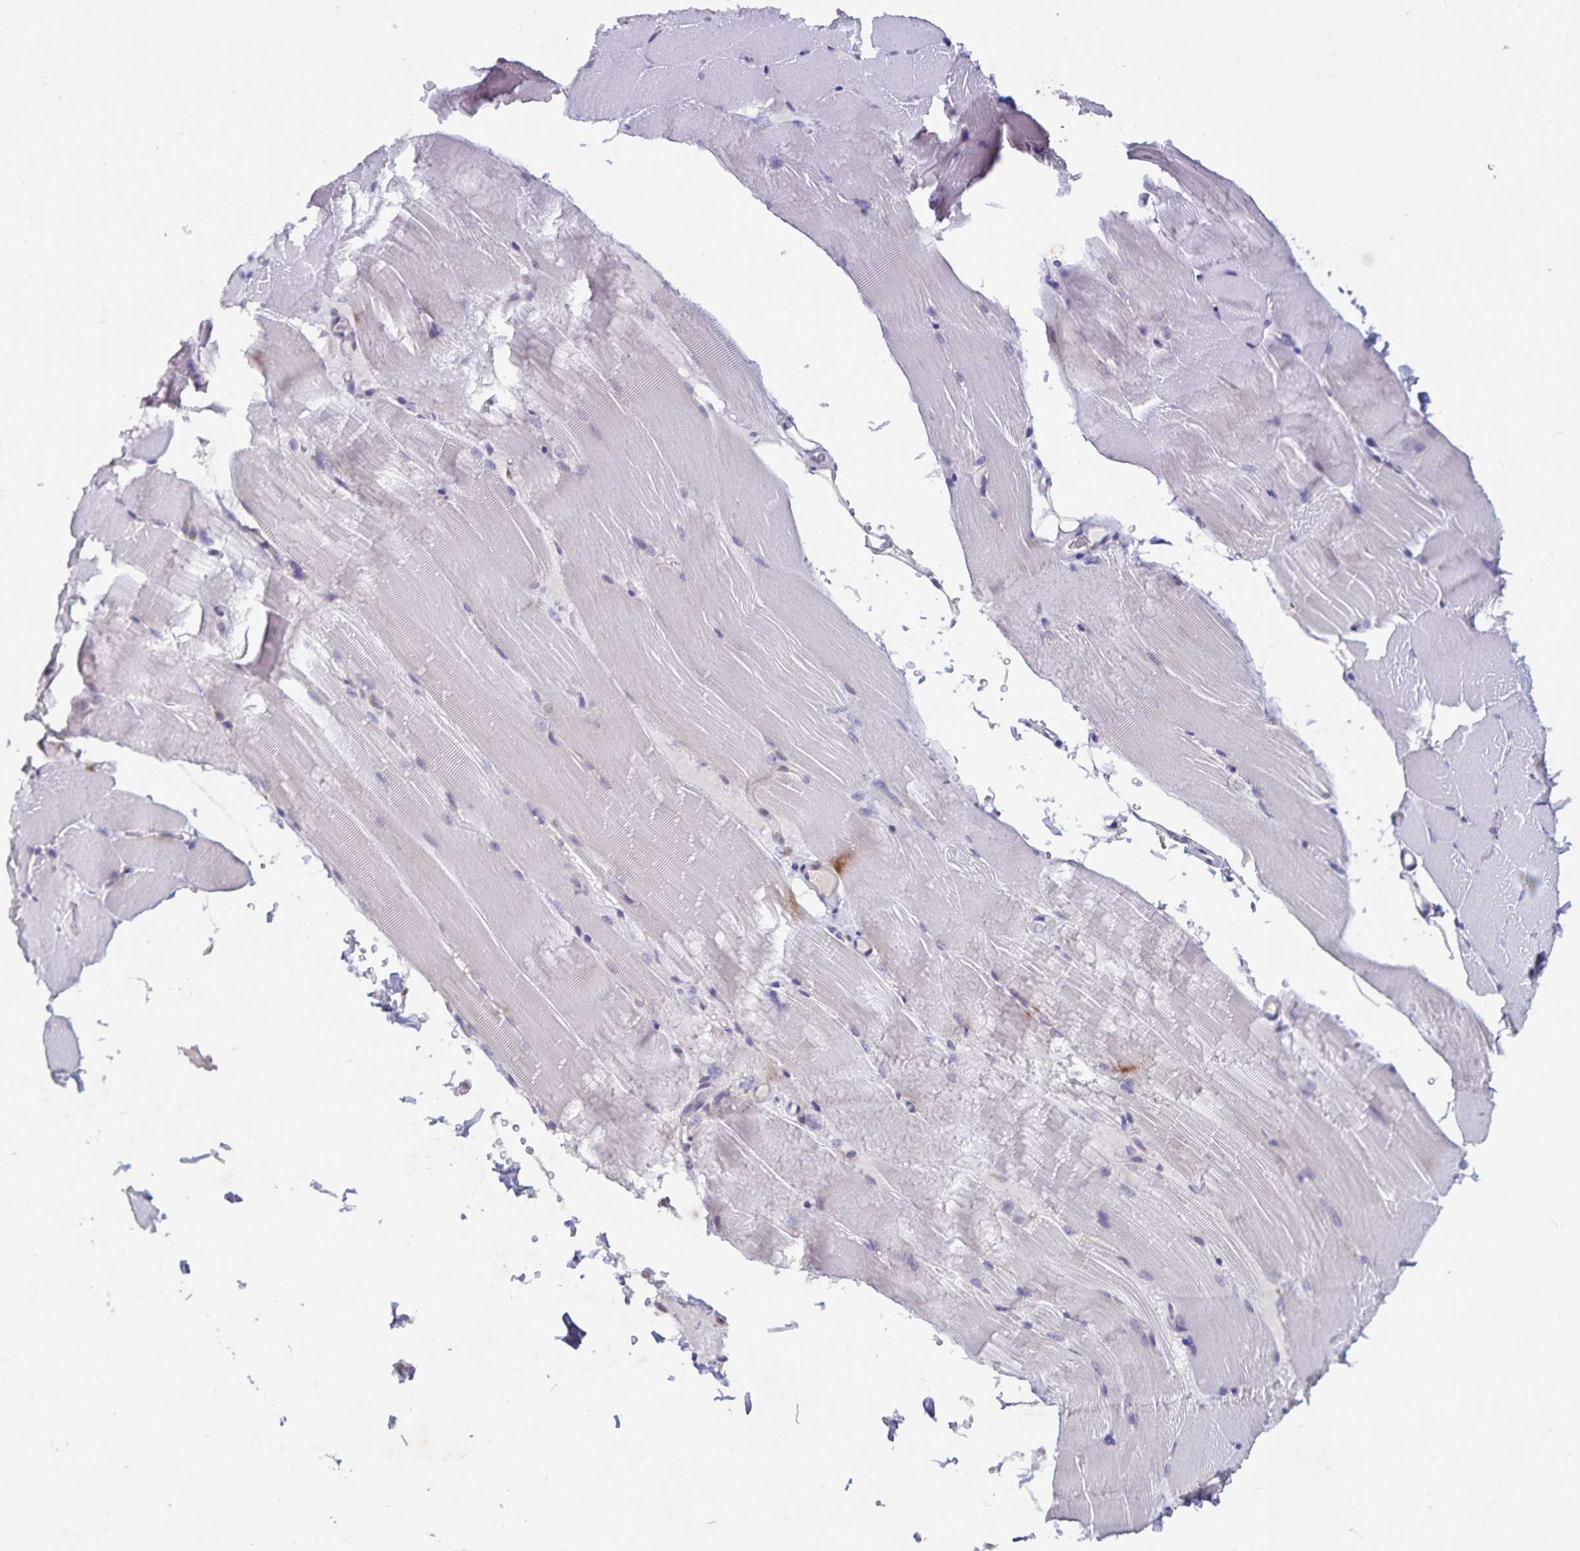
{"staining": {"intensity": "negative", "quantity": "none", "location": "none"}, "tissue": "skeletal muscle", "cell_type": "Myocytes", "image_type": "normal", "snomed": [{"axis": "morphology", "description": "Normal tissue, NOS"}, {"axis": "topography", "description": "Skeletal muscle"}], "caption": "Myocytes are negative for protein expression in normal human skeletal muscle. Brightfield microscopy of IHC stained with DAB (3,3'-diaminobenzidine) (brown) and hematoxylin (blue), captured at high magnification.", "gene": "FAM120A", "patient": {"sex": "female", "age": 37}}